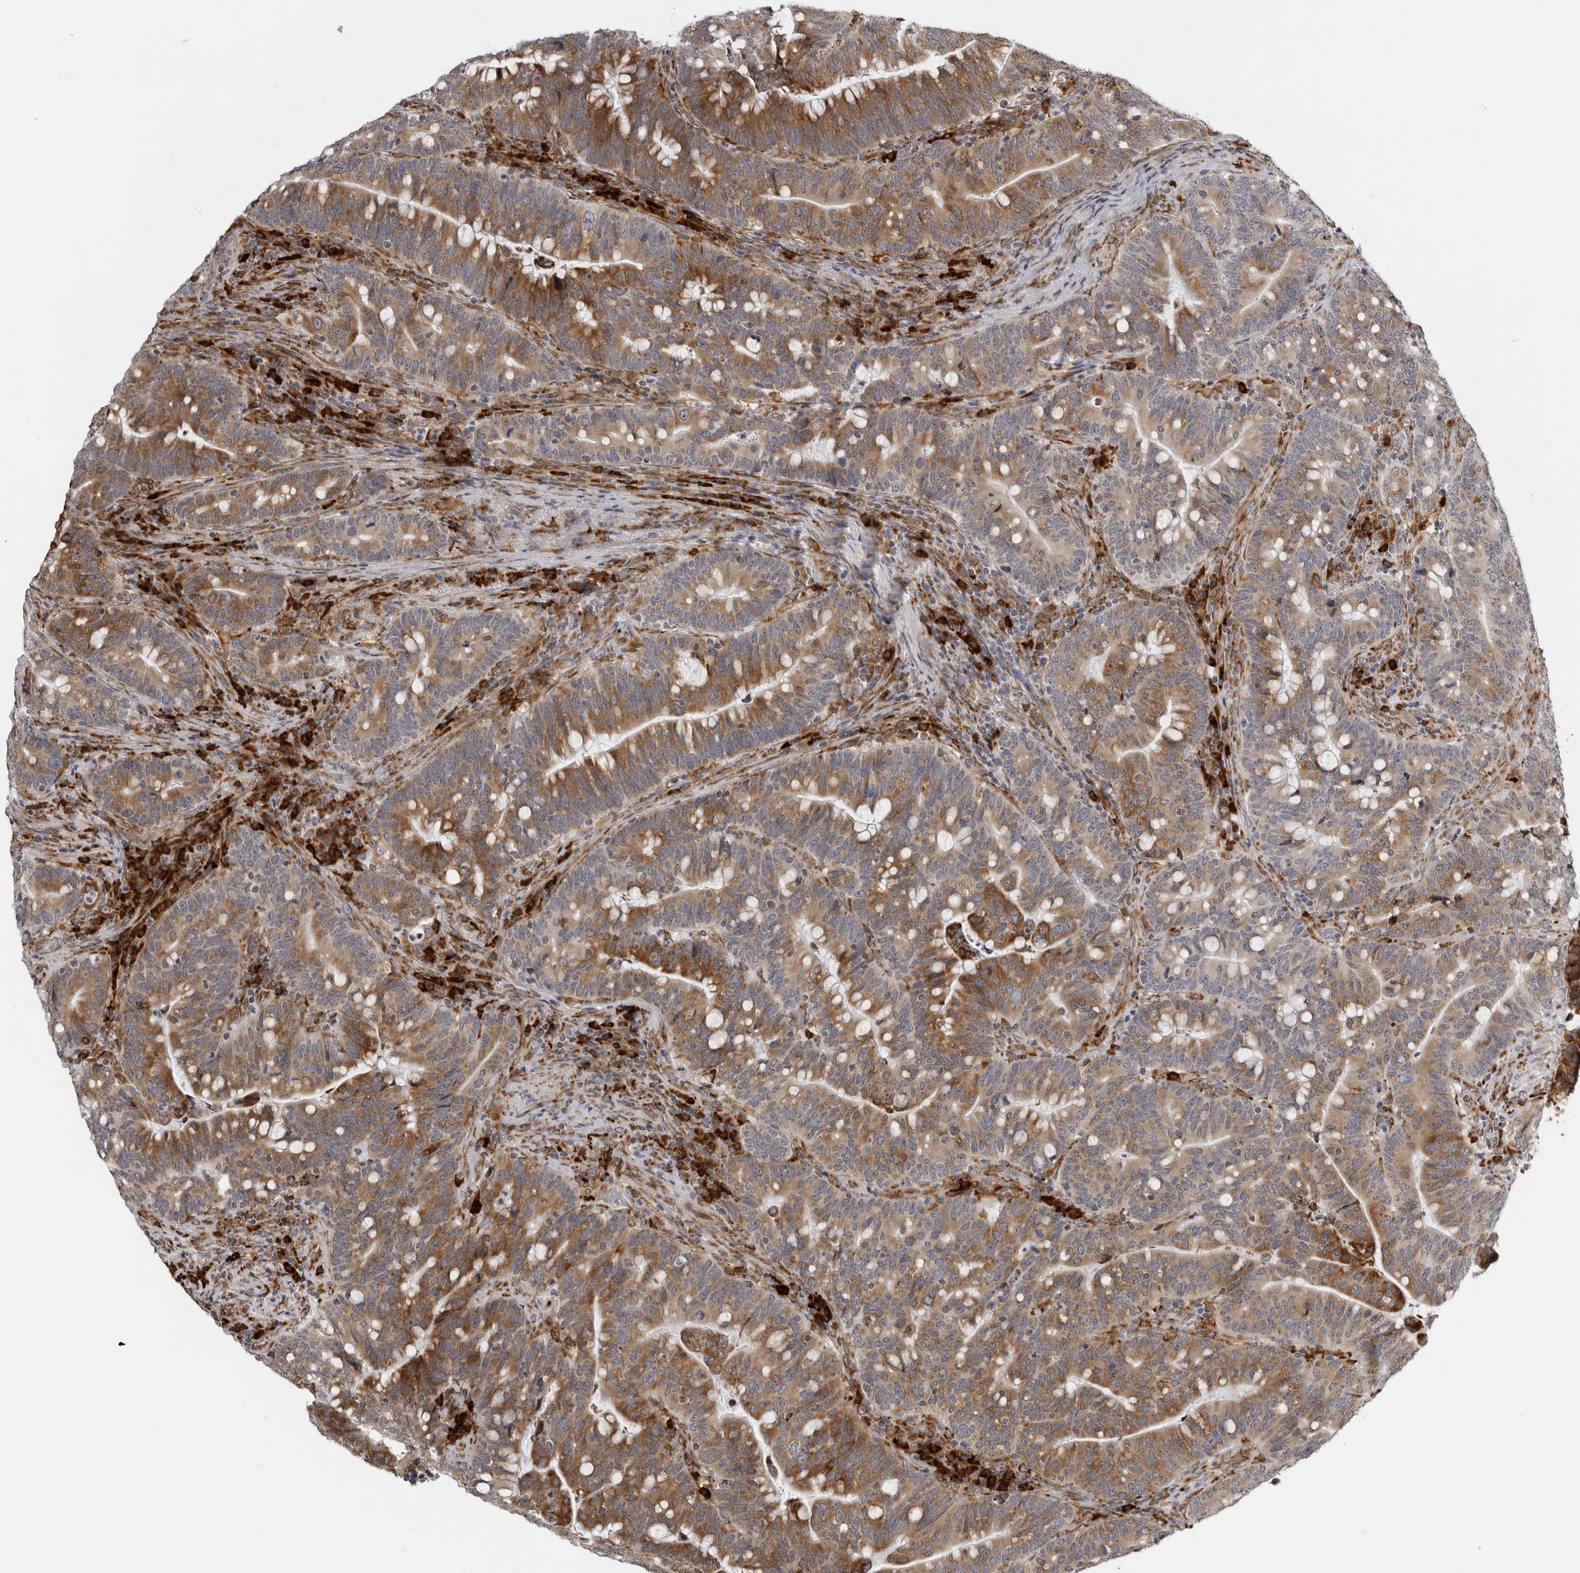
{"staining": {"intensity": "strong", "quantity": ">75%", "location": "cytoplasmic/membranous"}, "tissue": "colorectal cancer", "cell_type": "Tumor cells", "image_type": "cancer", "snomed": [{"axis": "morphology", "description": "Adenocarcinoma, NOS"}, {"axis": "topography", "description": "Colon"}], "caption": "A brown stain highlights strong cytoplasmic/membranous expression of a protein in human adenocarcinoma (colorectal) tumor cells.", "gene": "ALPK2", "patient": {"sex": "female", "age": 66}}